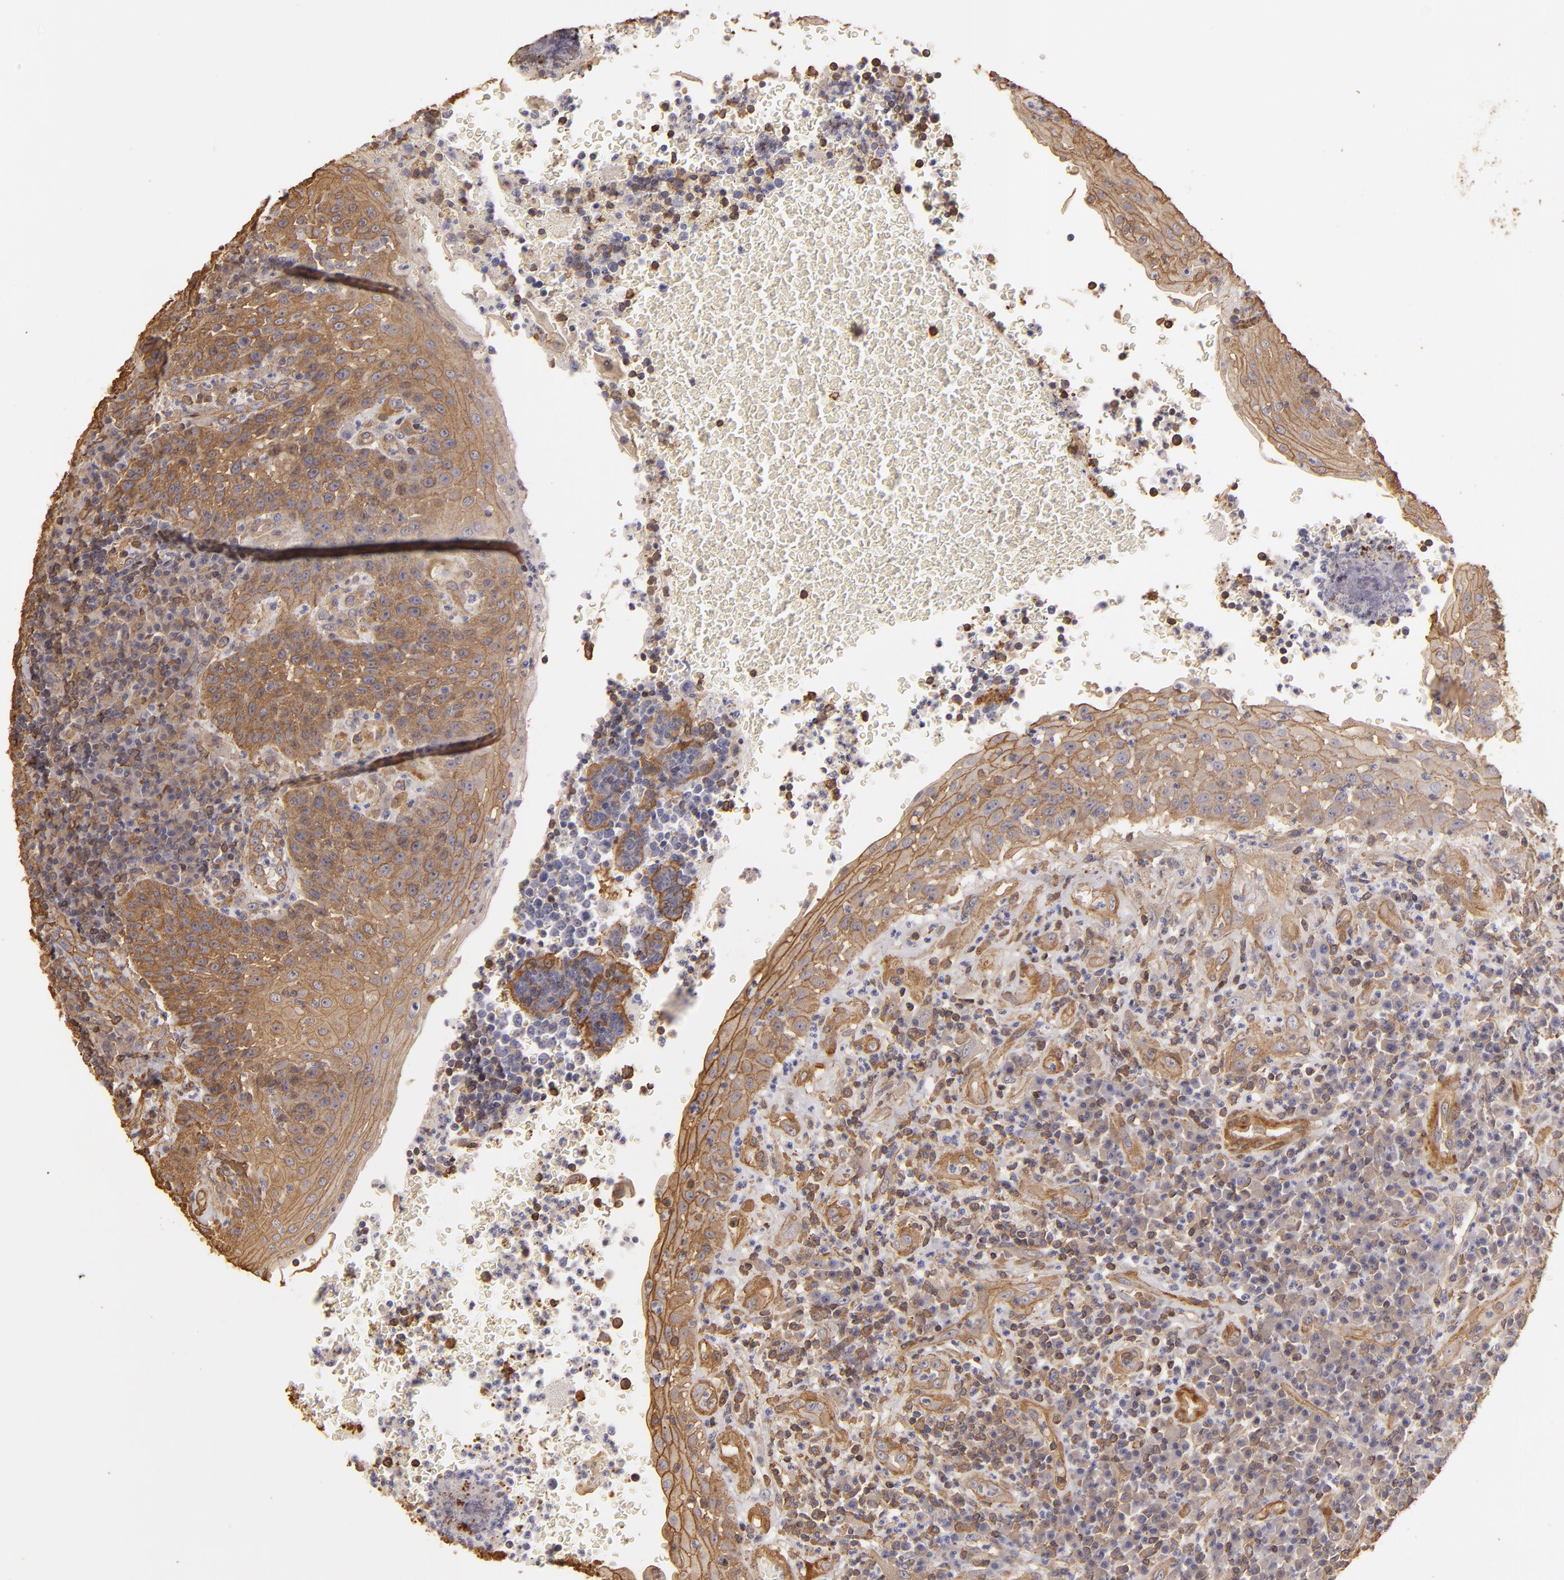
{"staining": {"intensity": "weak", "quantity": "<25%", "location": "cytoplasmic/membranous"}, "tissue": "tonsil", "cell_type": "Germinal center cells", "image_type": "normal", "snomed": [{"axis": "morphology", "description": "Normal tissue, NOS"}, {"axis": "topography", "description": "Tonsil"}], "caption": "Benign tonsil was stained to show a protein in brown. There is no significant staining in germinal center cells. (DAB IHC, high magnification).", "gene": "HSPB6", "patient": {"sex": "female", "age": 40}}